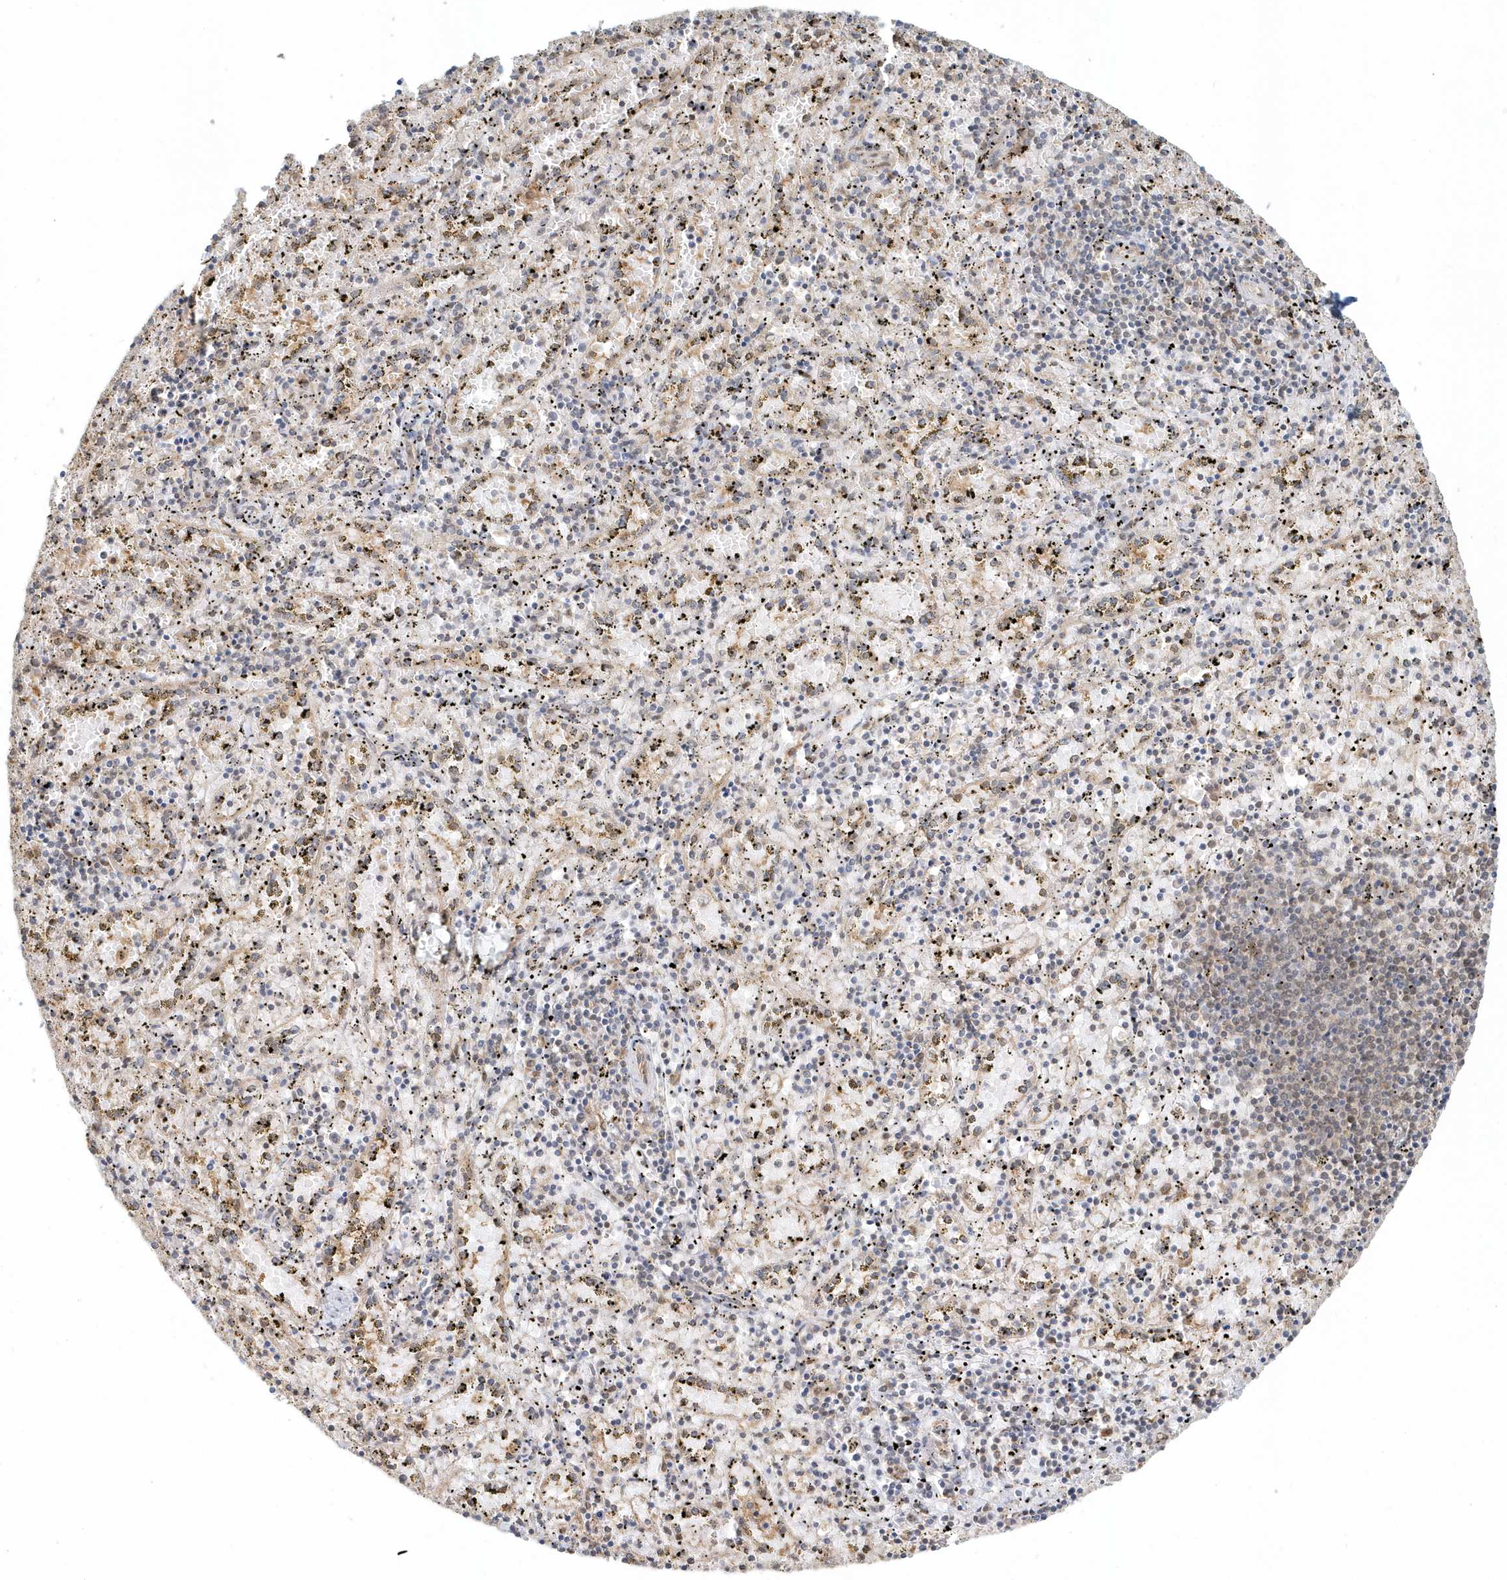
{"staining": {"intensity": "negative", "quantity": "none", "location": "none"}, "tissue": "spleen", "cell_type": "Cells in red pulp", "image_type": "normal", "snomed": [{"axis": "morphology", "description": "Normal tissue, NOS"}, {"axis": "topography", "description": "Spleen"}], "caption": "Immunohistochemical staining of benign spleen demonstrates no significant positivity in cells in red pulp. (DAB IHC visualized using brightfield microscopy, high magnification).", "gene": "PSMD6", "patient": {"sex": "male", "age": 11}}